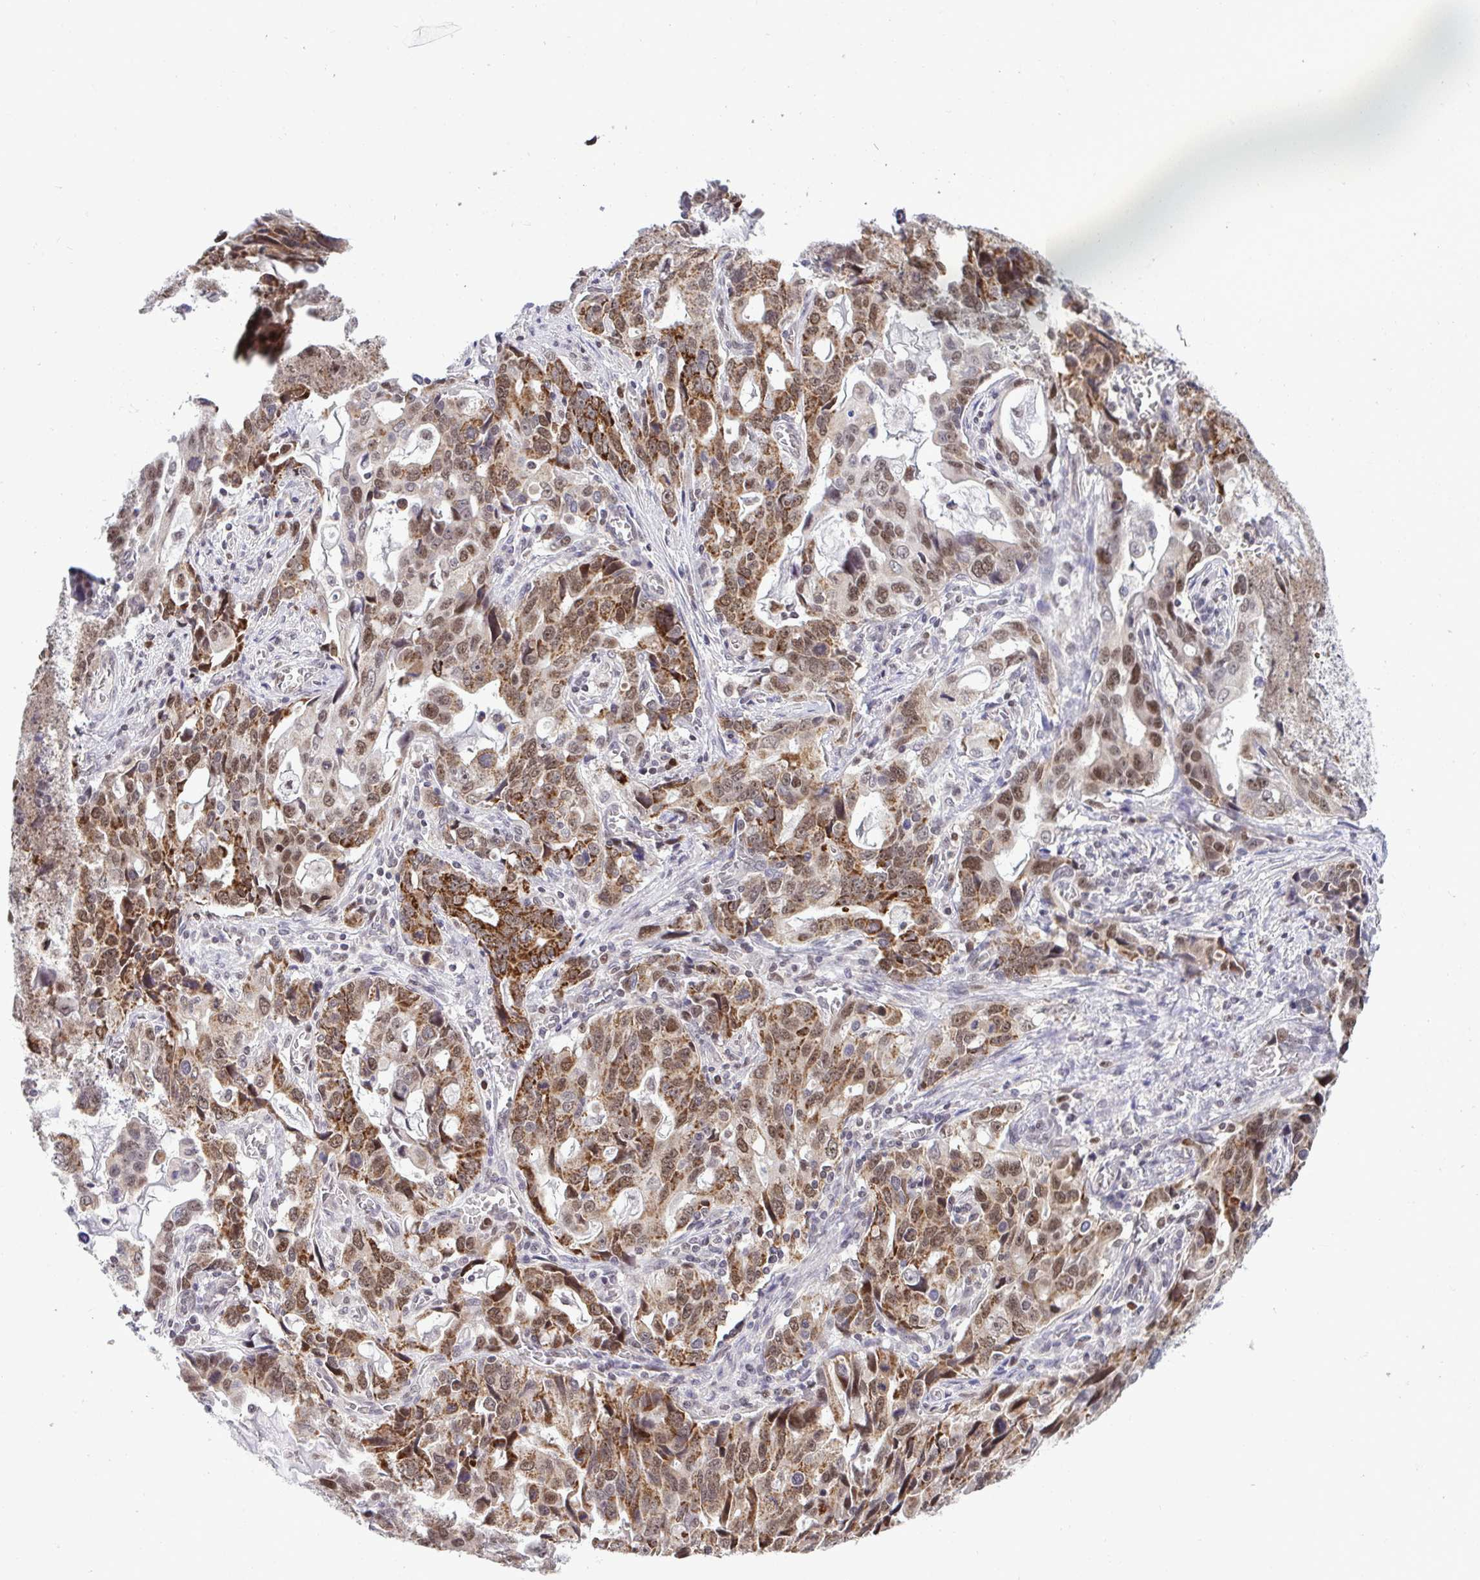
{"staining": {"intensity": "moderate", "quantity": "25%-75%", "location": "cytoplasmic/membranous,nuclear"}, "tissue": "stomach cancer", "cell_type": "Tumor cells", "image_type": "cancer", "snomed": [{"axis": "morphology", "description": "Adenocarcinoma, NOS"}, {"axis": "topography", "description": "Stomach, upper"}], "caption": "High-power microscopy captured an IHC micrograph of stomach cancer, revealing moderate cytoplasmic/membranous and nuclear expression in approximately 25%-75% of tumor cells.", "gene": "RFC4", "patient": {"sex": "male", "age": 85}}